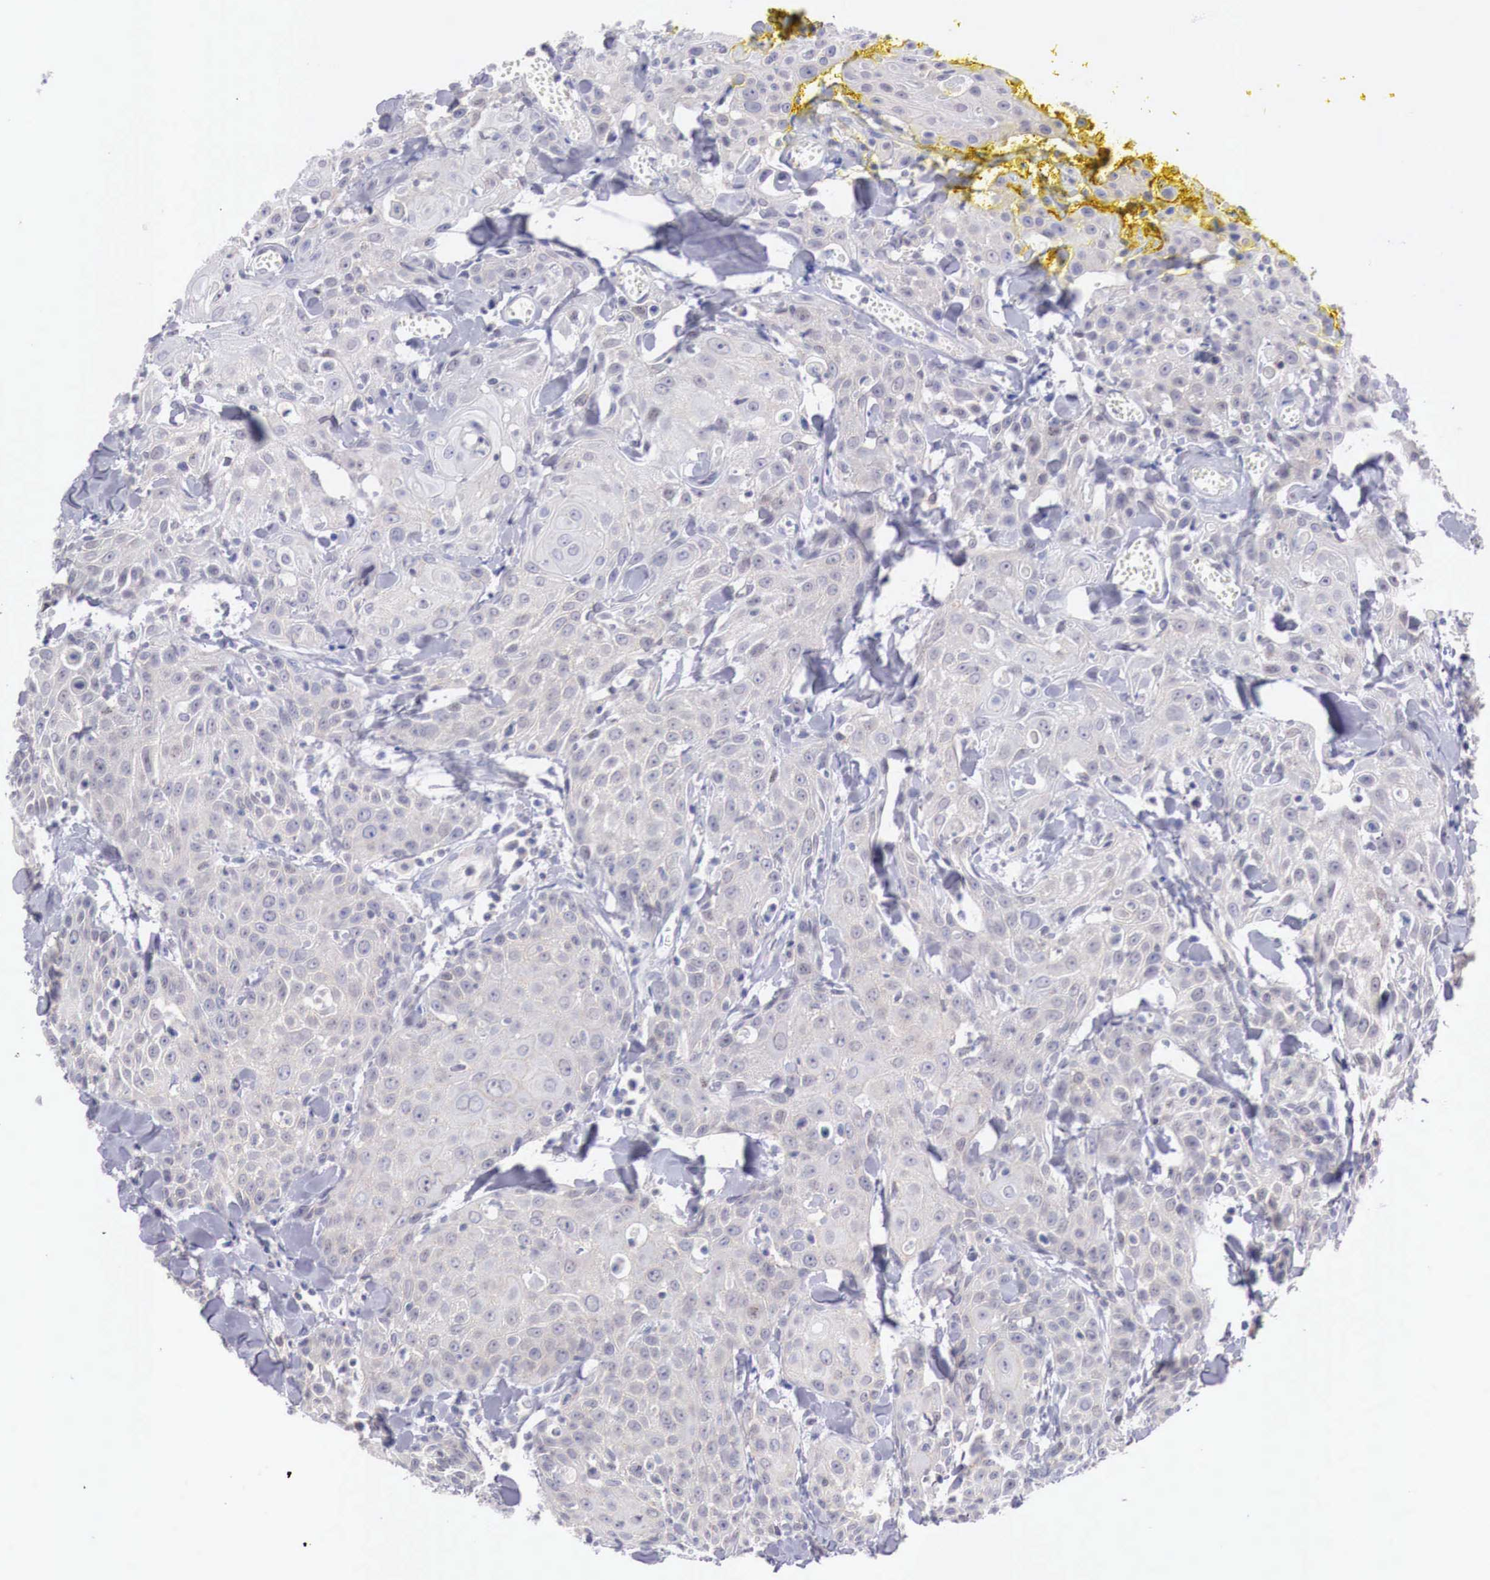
{"staining": {"intensity": "negative", "quantity": "none", "location": "none"}, "tissue": "head and neck cancer", "cell_type": "Tumor cells", "image_type": "cancer", "snomed": [{"axis": "morphology", "description": "Squamous cell carcinoma, NOS"}, {"axis": "topography", "description": "Oral tissue"}, {"axis": "topography", "description": "Head-Neck"}], "caption": "DAB immunohistochemical staining of squamous cell carcinoma (head and neck) shows no significant staining in tumor cells.", "gene": "TRIM13", "patient": {"sex": "female", "age": 82}}